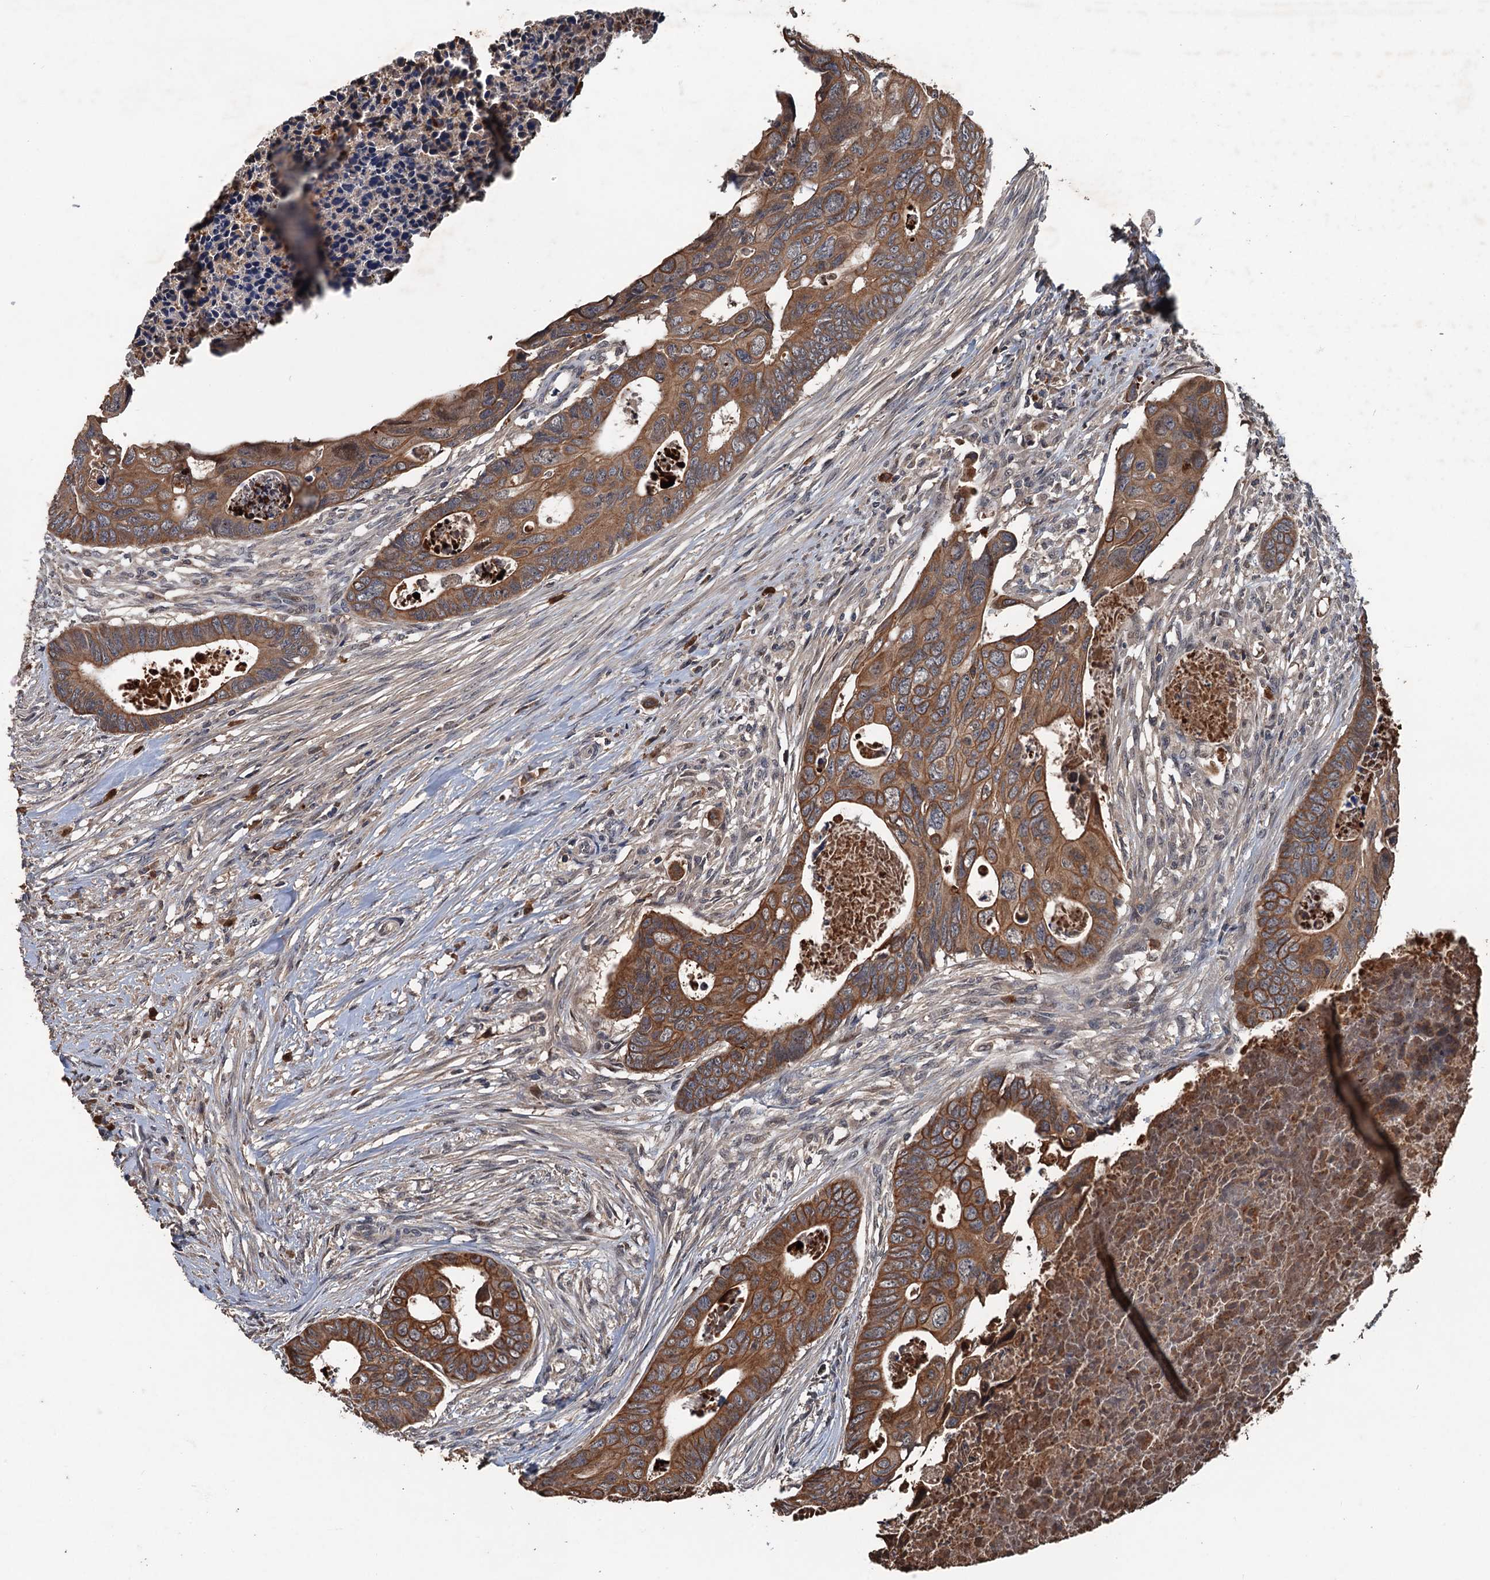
{"staining": {"intensity": "moderate", "quantity": ">75%", "location": "cytoplasmic/membranous"}, "tissue": "colorectal cancer", "cell_type": "Tumor cells", "image_type": "cancer", "snomed": [{"axis": "morphology", "description": "Adenocarcinoma, NOS"}, {"axis": "topography", "description": "Rectum"}], "caption": "This image reveals colorectal cancer (adenocarcinoma) stained with IHC to label a protein in brown. The cytoplasmic/membranous of tumor cells show moderate positivity for the protein. Nuclei are counter-stained blue.", "gene": "ZNF438", "patient": {"sex": "female", "age": 78}}